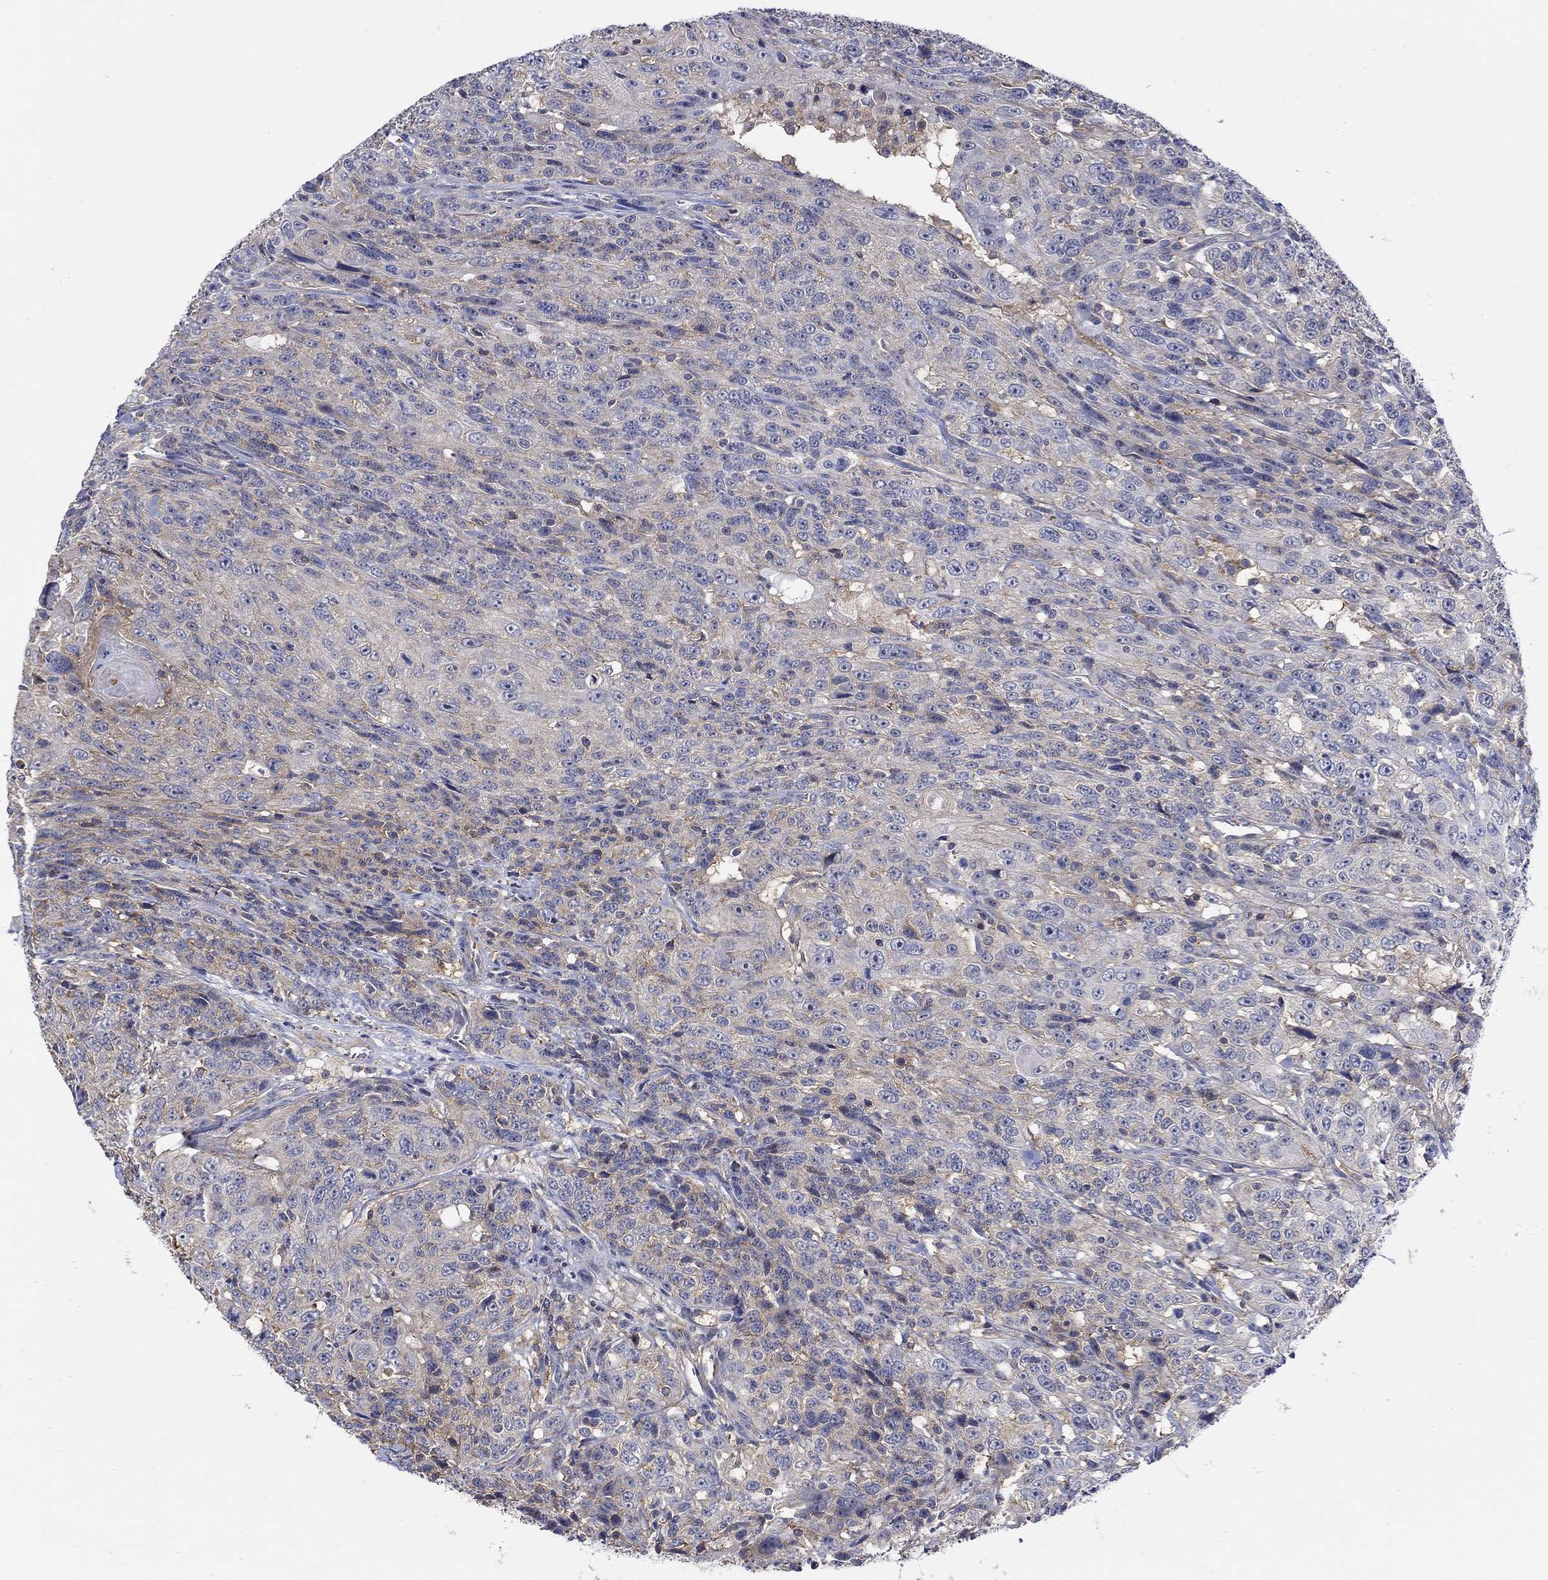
{"staining": {"intensity": "weak", "quantity": "25%-75%", "location": "cytoplasmic/membranous"}, "tissue": "urothelial cancer", "cell_type": "Tumor cells", "image_type": "cancer", "snomed": [{"axis": "morphology", "description": "Urothelial carcinoma, NOS"}, {"axis": "morphology", "description": "Urothelial carcinoma, High grade"}, {"axis": "topography", "description": "Urinary bladder"}], "caption": "Urothelial cancer tissue exhibits weak cytoplasmic/membranous positivity in about 25%-75% of tumor cells, visualized by immunohistochemistry.", "gene": "TEKT3", "patient": {"sex": "female", "age": 73}}